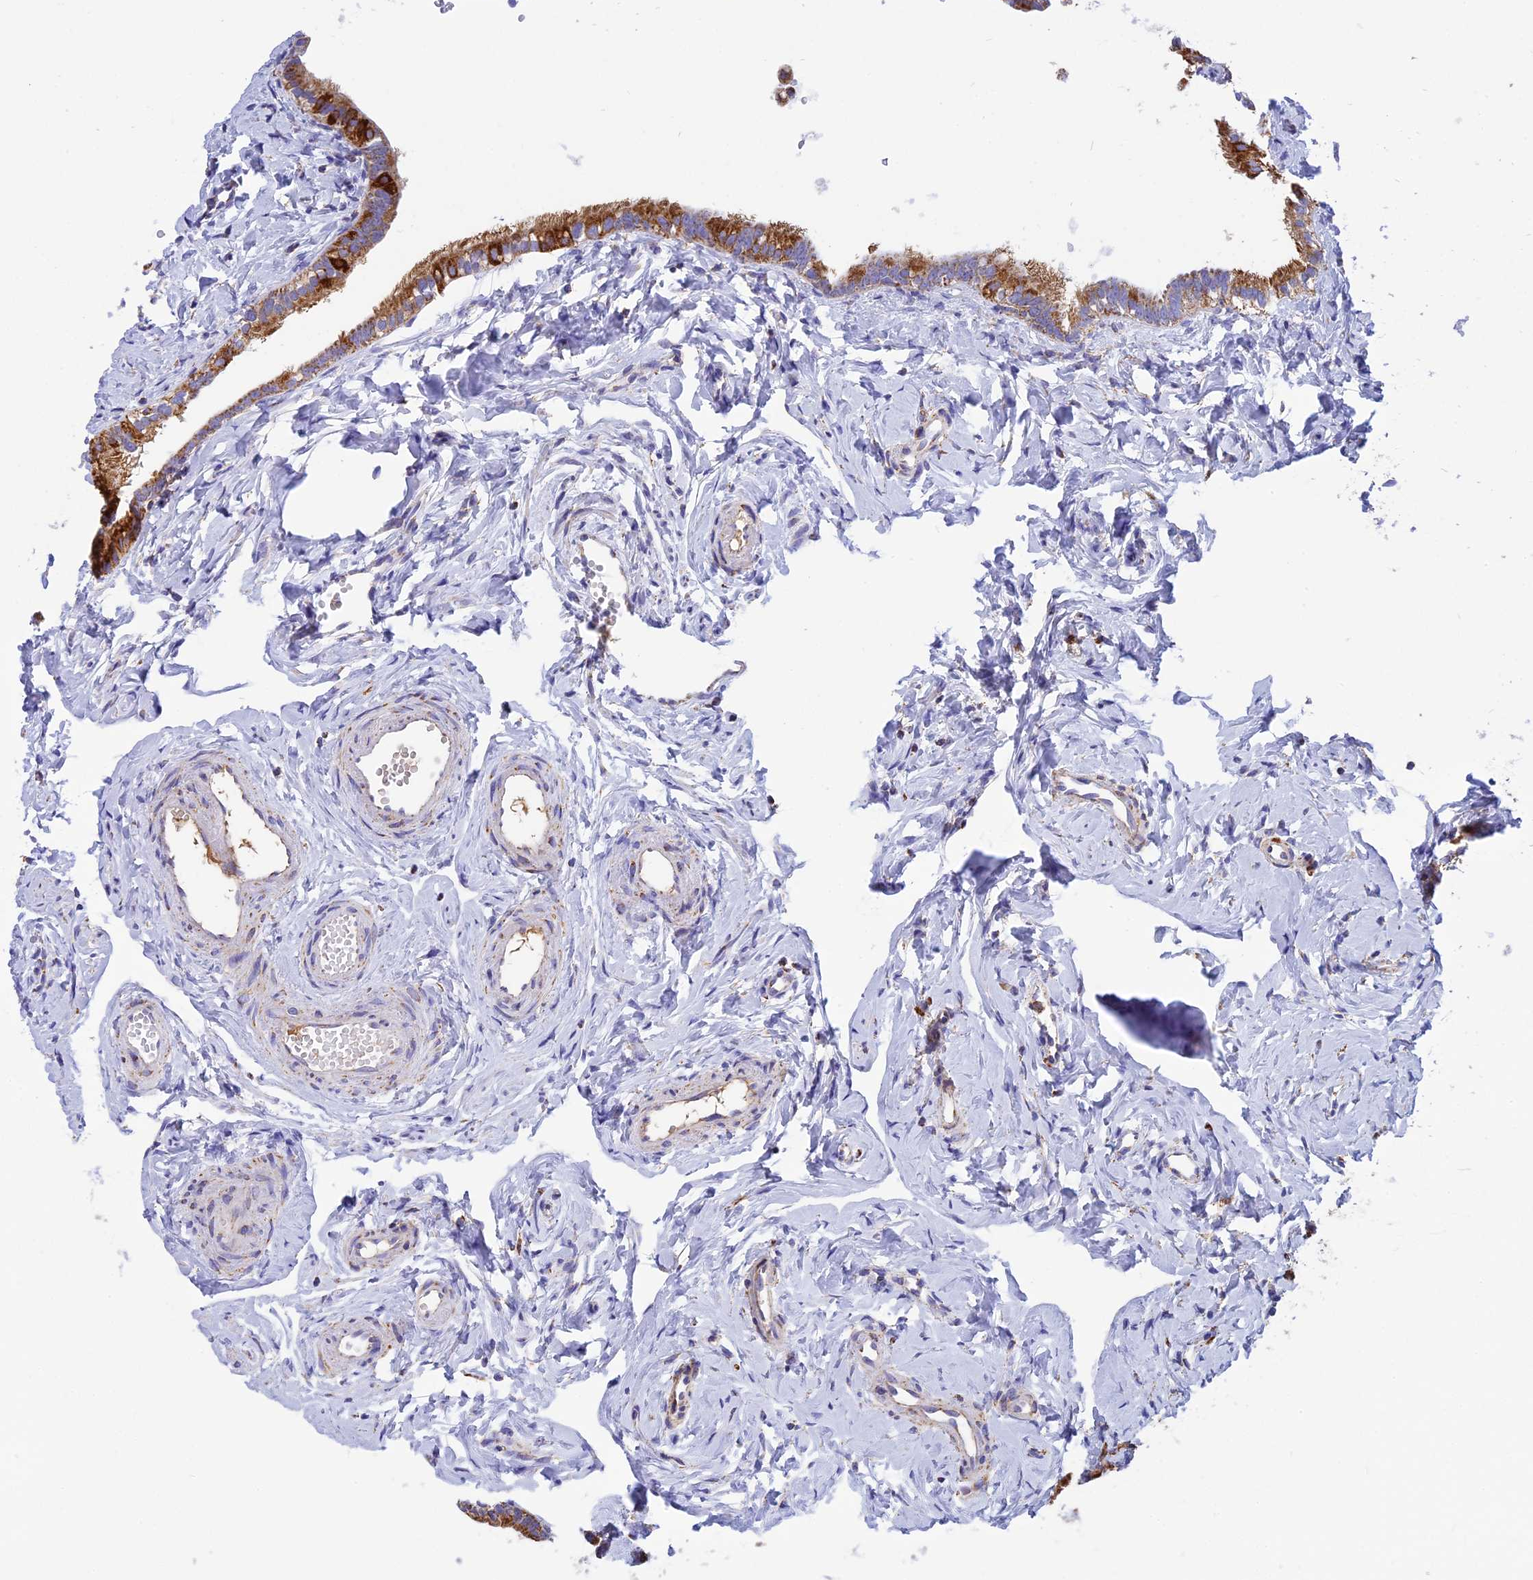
{"staining": {"intensity": "strong", "quantity": ">75%", "location": "cytoplasmic/membranous"}, "tissue": "fallopian tube", "cell_type": "Glandular cells", "image_type": "normal", "snomed": [{"axis": "morphology", "description": "Normal tissue, NOS"}, {"axis": "topography", "description": "Fallopian tube"}], "caption": "Protein staining shows strong cytoplasmic/membranous positivity in about >75% of glandular cells in normal fallopian tube.", "gene": "KCNG1", "patient": {"sex": "female", "age": 66}}